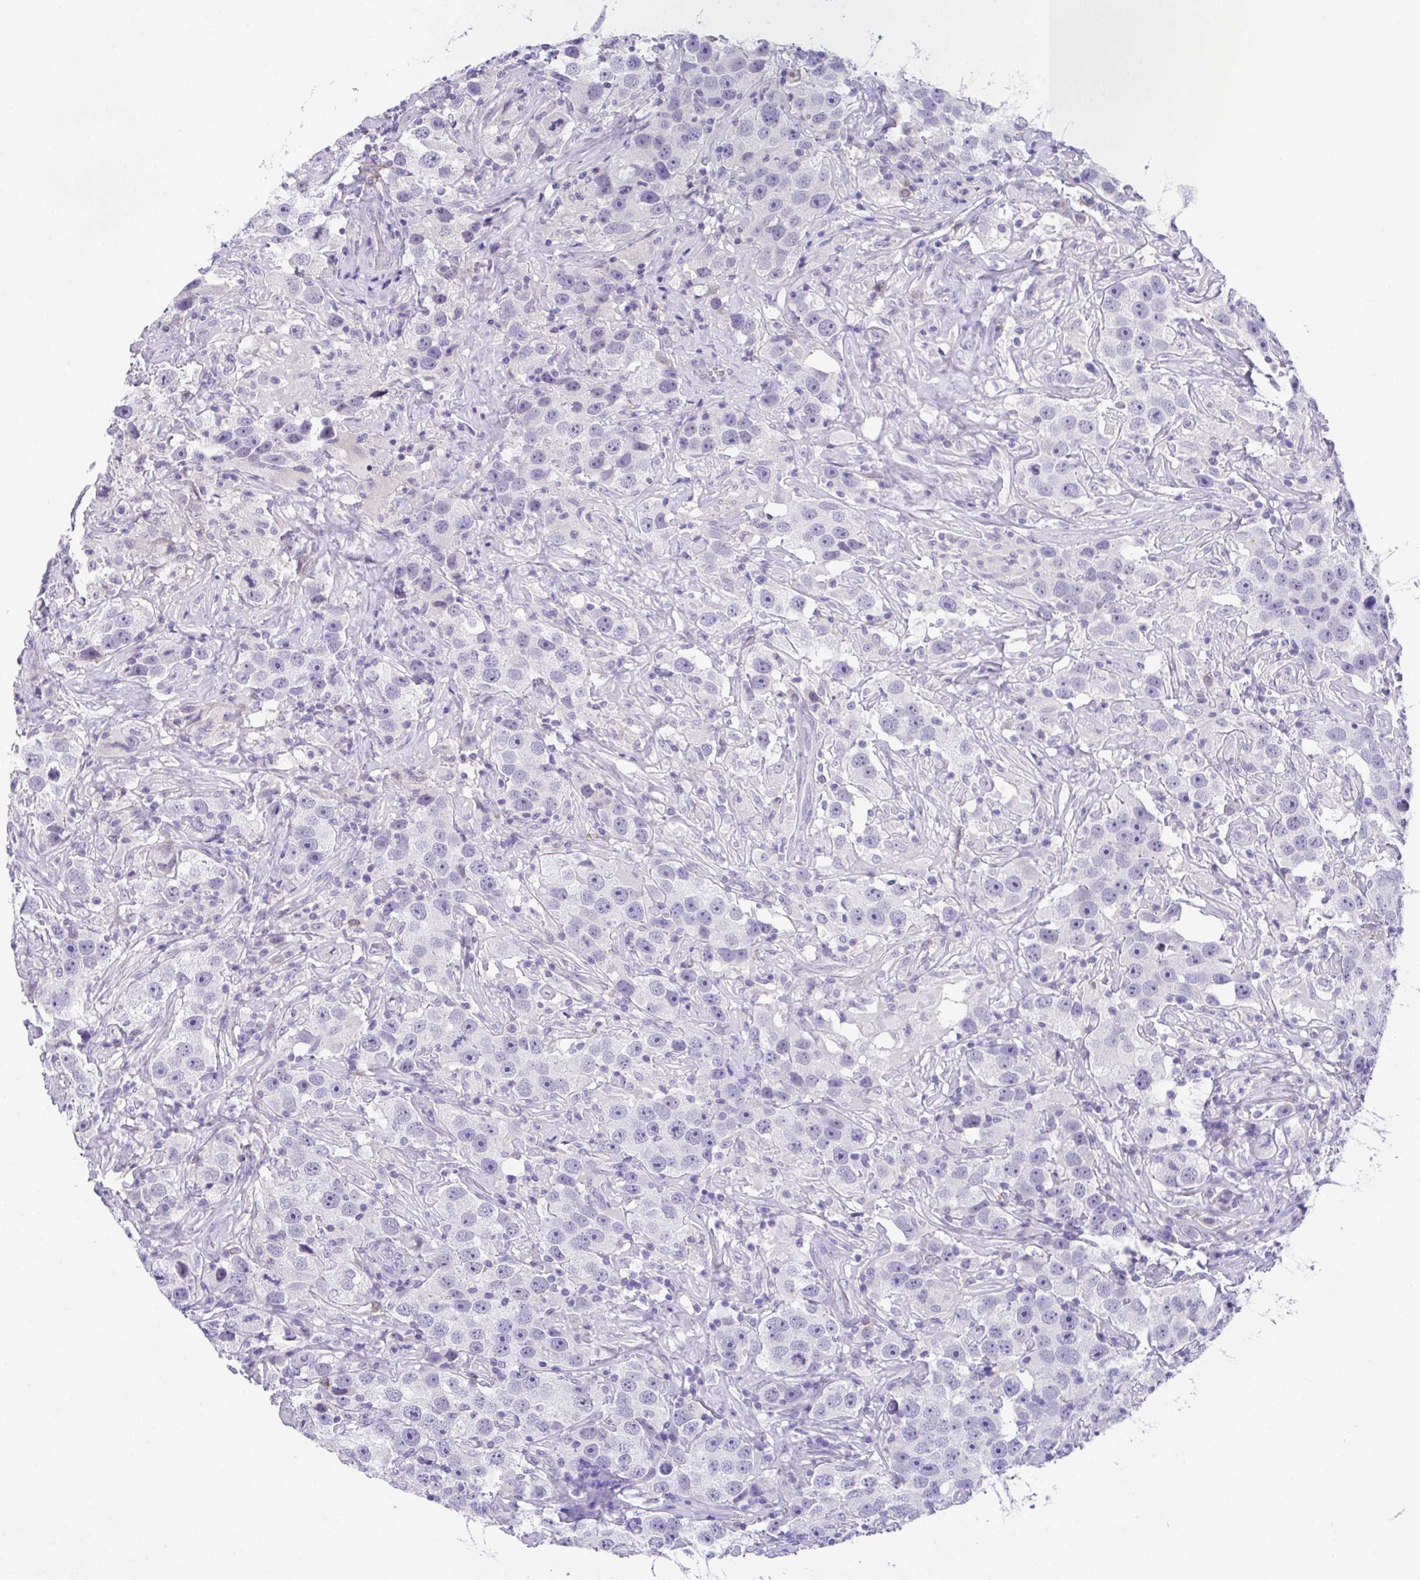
{"staining": {"intensity": "negative", "quantity": "none", "location": "none"}, "tissue": "testis cancer", "cell_type": "Tumor cells", "image_type": "cancer", "snomed": [{"axis": "morphology", "description": "Seminoma, NOS"}, {"axis": "topography", "description": "Testis"}], "caption": "IHC photomicrograph of neoplastic tissue: seminoma (testis) stained with DAB (3,3'-diaminobenzidine) shows no significant protein positivity in tumor cells.", "gene": "HOXB4", "patient": {"sex": "male", "age": 49}}